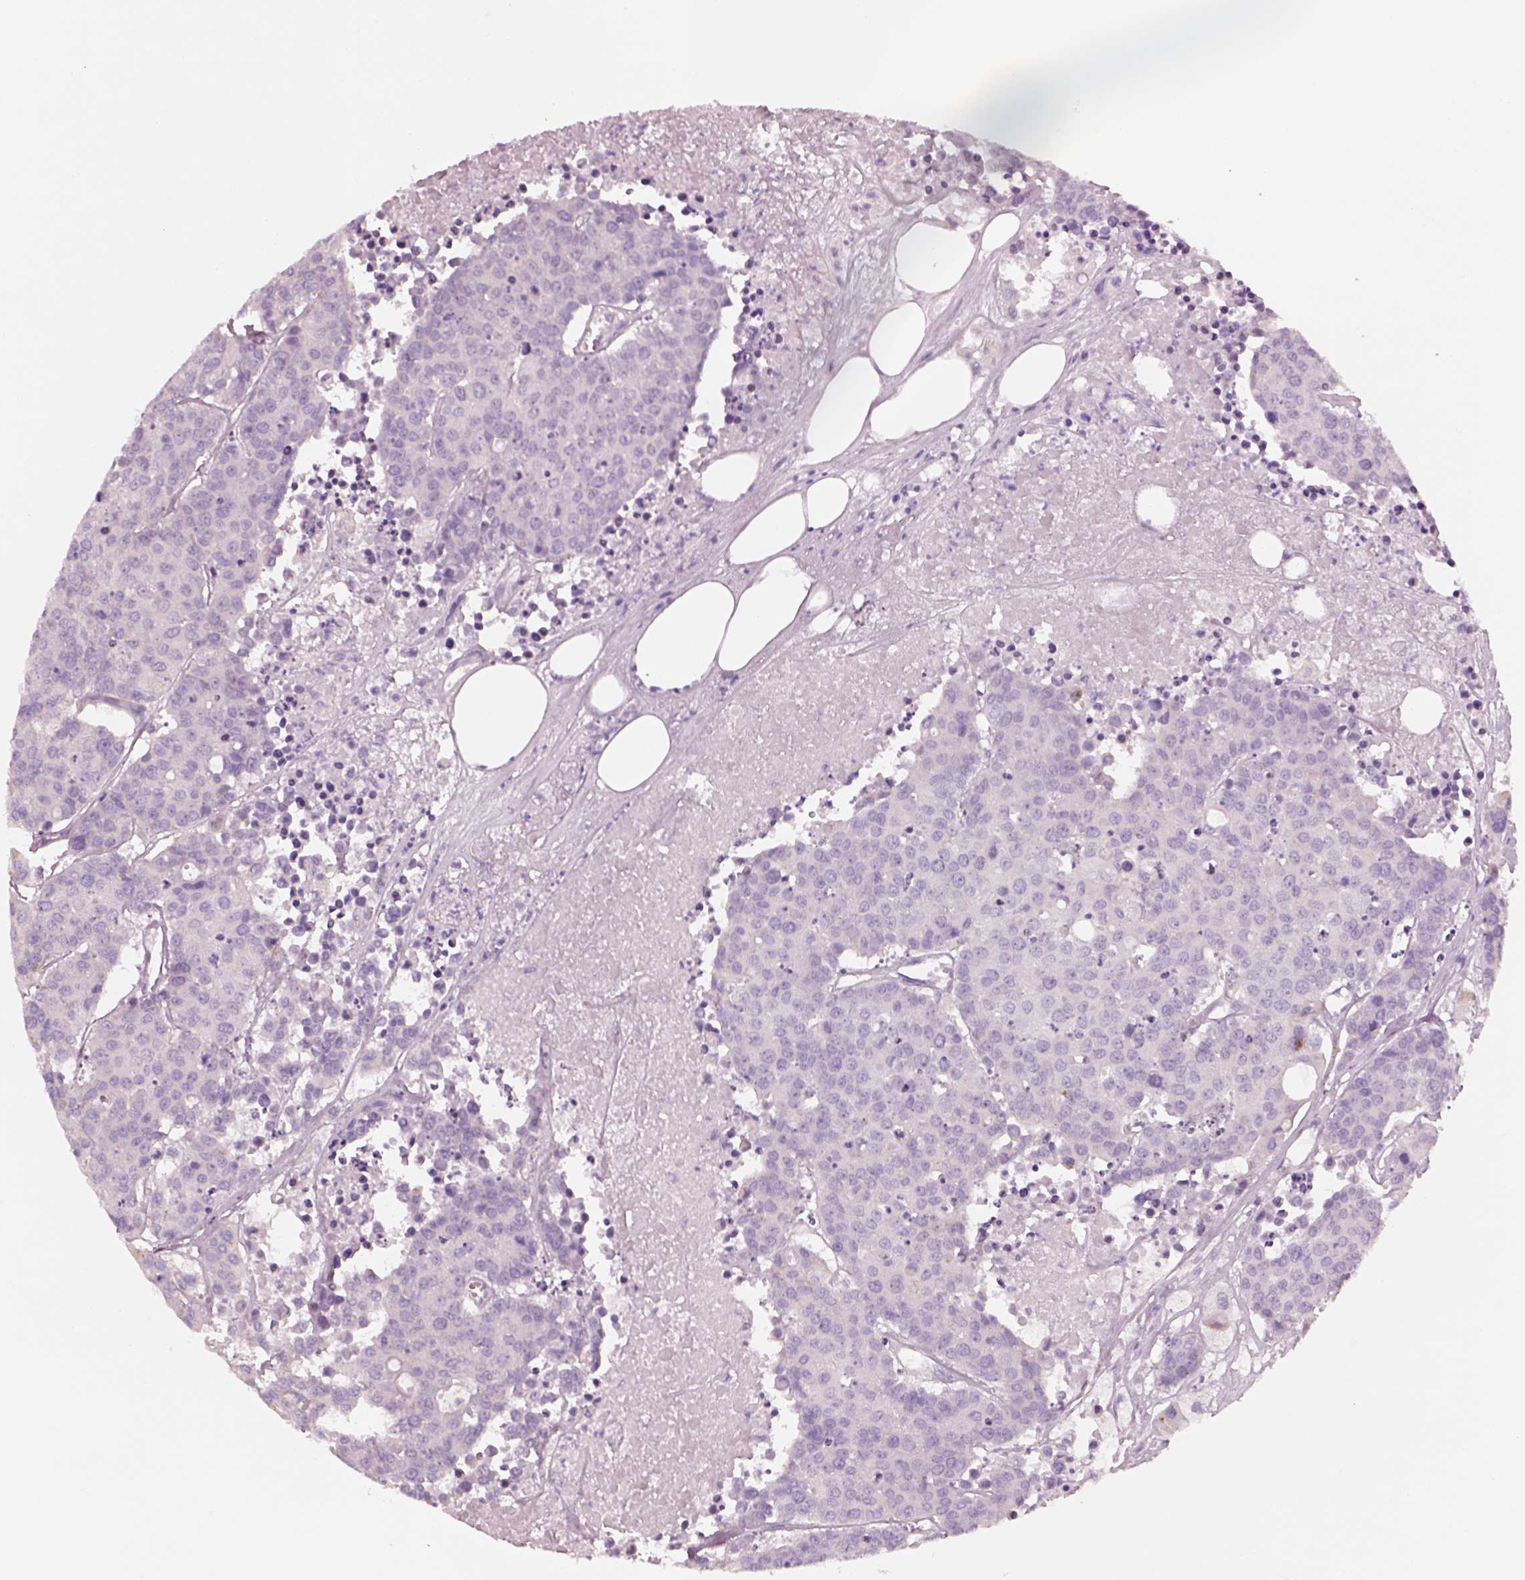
{"staining": {"intensity": "negative", "quantity": "none", "location": "none"}, "tissue": "carcinoid", "cell_type": "Tumor cells", "image_type": "cancer", "snomed": [{"axis": "morphology", "description": "Carcinoid, malignant, NOS"}, {"axis": "topography", "description": "Colon"}], "caption": "Tumor cells show no significant positivity in malignant carcinoid.", "gene": "PNOC", "patient": {"sex": "male", "age": 81}}